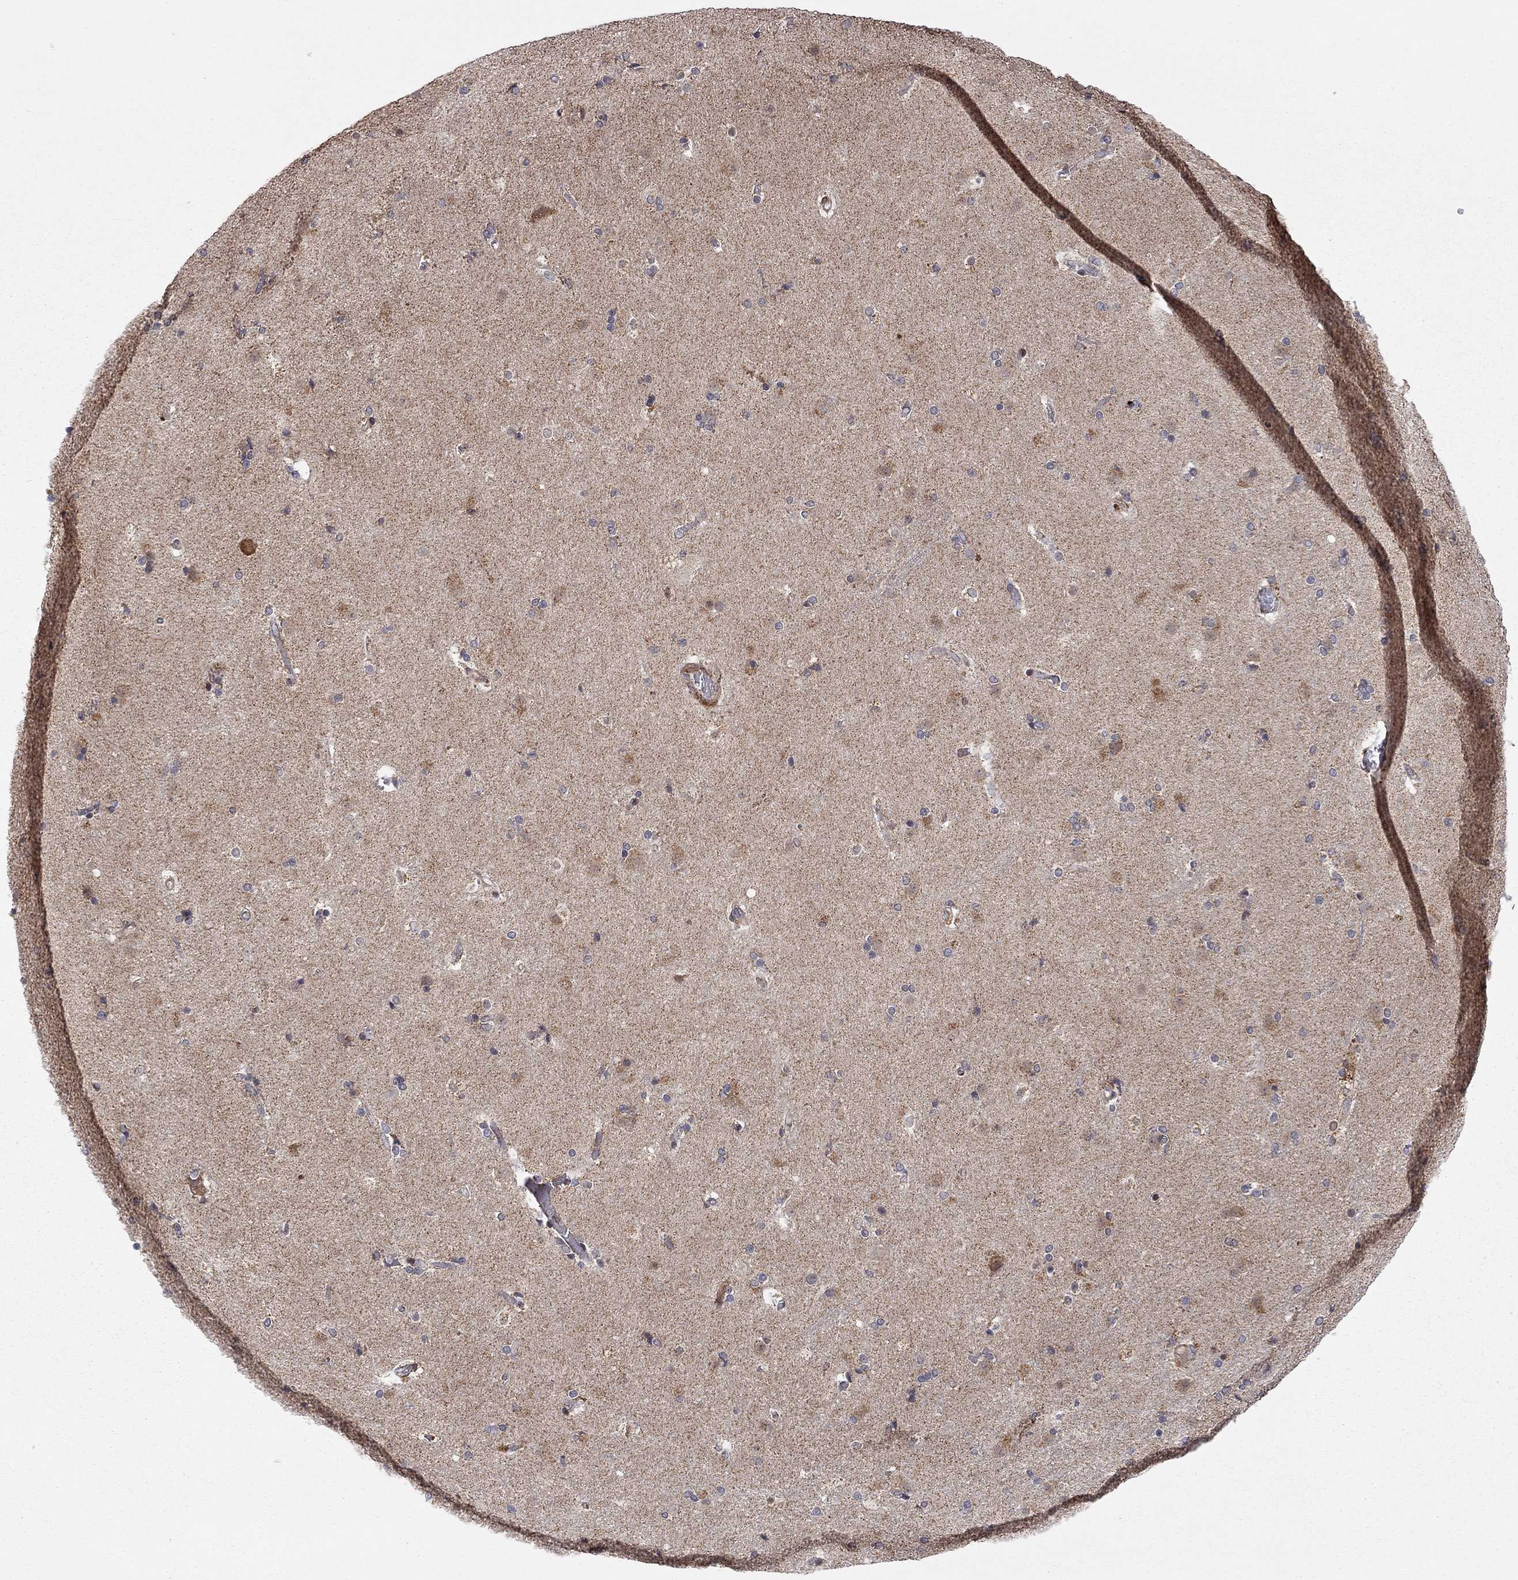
{"staining": {"intensity": "negative", "quantity": "none", "location": "none"}, "tissue": "caudate", "cell_type": "Glial cells", "image_type": "normal", "snomed": [{"axis": "morphology", "description": "Normal tissue, NOS"}, {"axis": "topography", "description": "Lateral ventricle wall"}], "caption": "IHC image of normal caudate: human caudate stained with DAB (3,3'-diaminobenzidine) demonstrates no significant protein positivity in glial cells.", "gene": "IDS", "patient": {"sex": "female", "age": 71}}